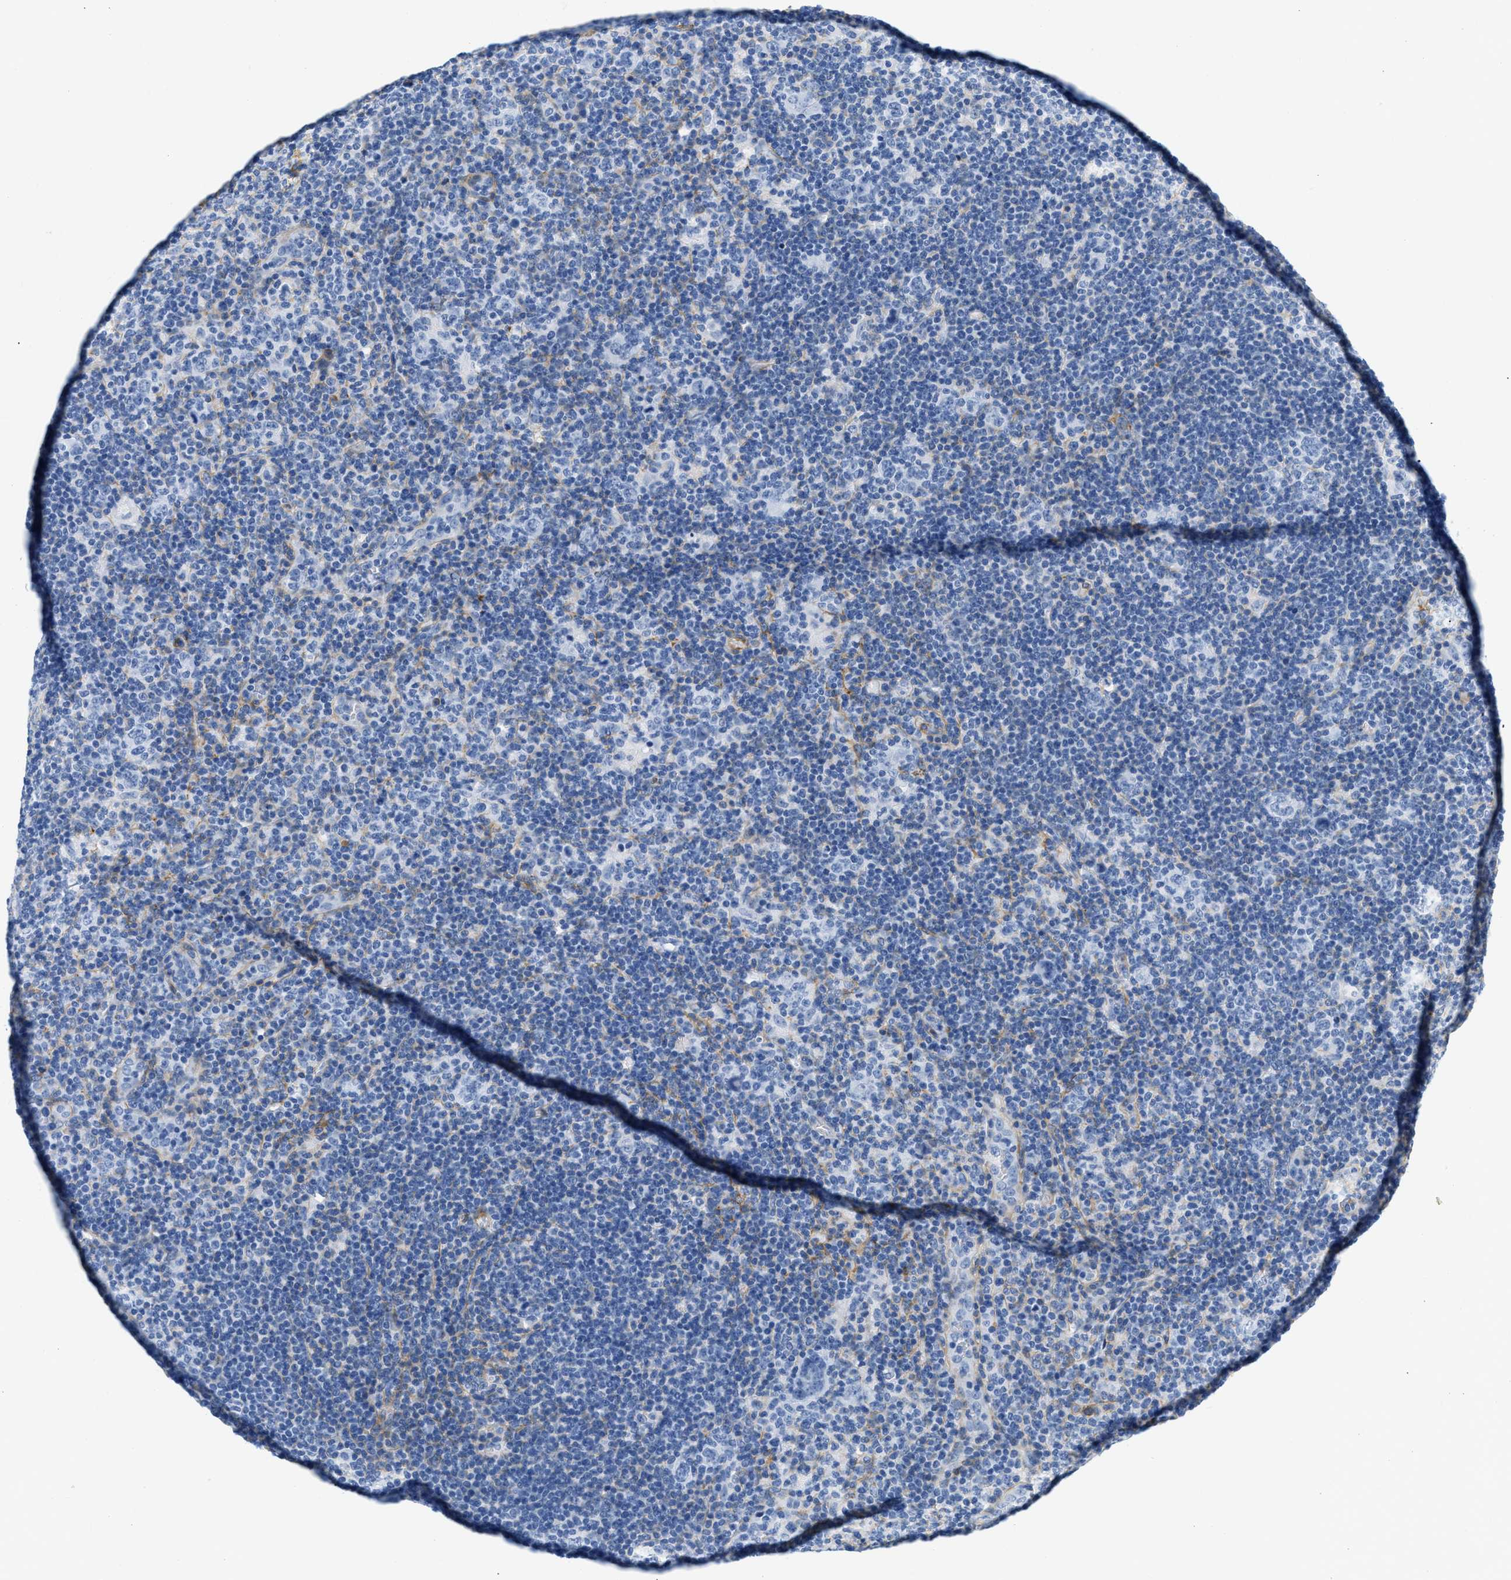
{"staining": {"intensity": "negative", "quantity": "none", "location": "none"}, "tissue": "lymphoma", "cell_type": "Tumor cells", "image_type": "cancer", "snomed": [{"axis": "morphology", "description": "Hodgkin's disease, NOS"}, {"axis": "topography", "description": "Lymph node"}], "caption": "Human lymphoma stained for a protein using immunohistochemistry demonstrates no staining in tumor cells.", "gene": "PDGFRB", "patient": {"sex": "female", "age": 57}}